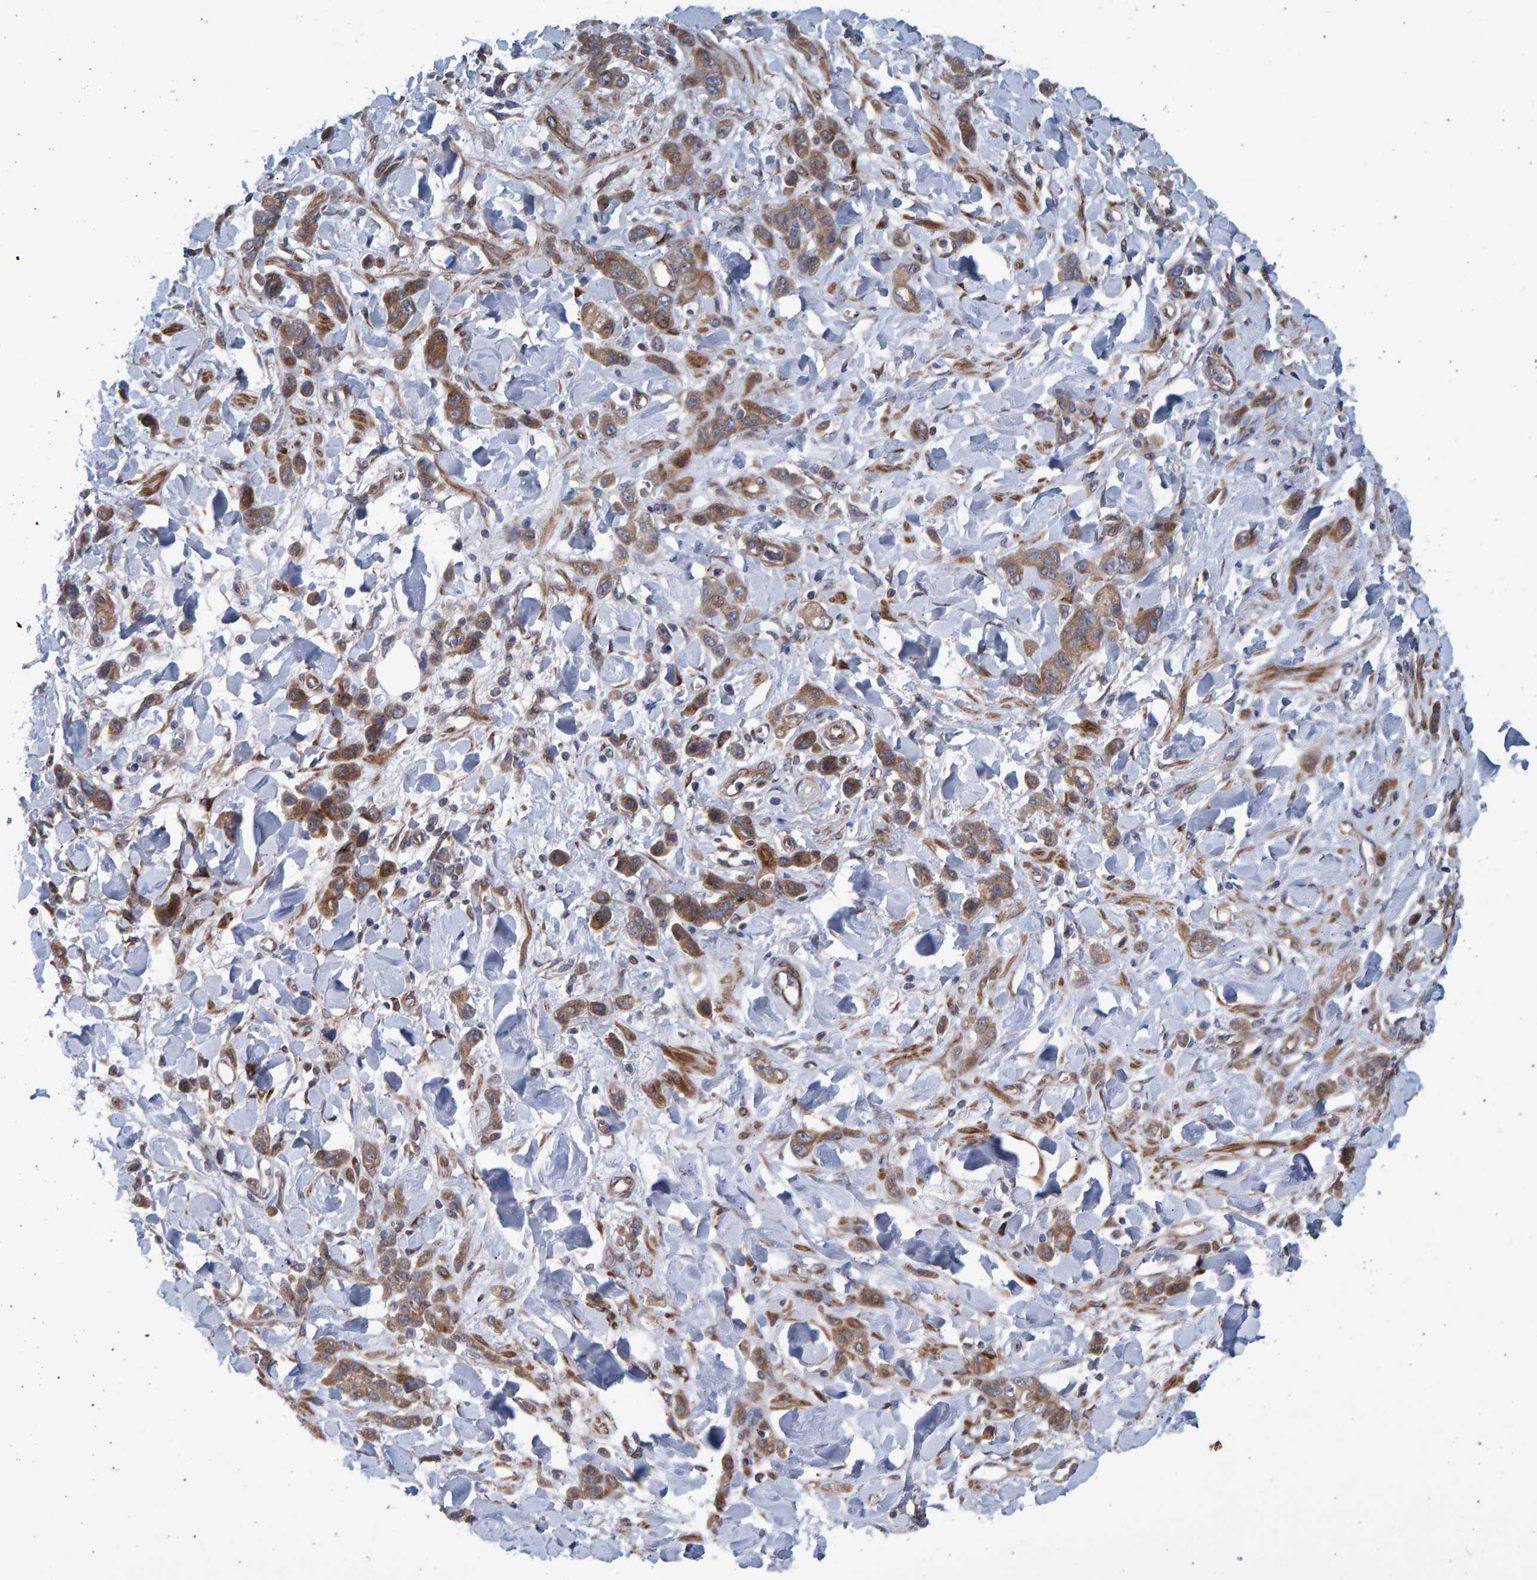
{"staining": {"intensity": "moderate", "quantity": ">75%", "location": "cytoplasmic/membranous"}, "tissue": "stomach cancer", "cell_type": "Tumor cells", "image_type": "cancer", "snomed": [{"axis": "morphology", "description": "Normal tissue, NOS"}, {"axis": "morphology", "description": "Adenocarcinoma, NOS"}, {"axis": "topography", "description": "Stomach"}], "caption": "Adenocarcinoma (stomach) stained with a protein marker shows moderate staining in tumor cells.", "gene": "LRBA", "patient": {"sex": "male", "age": 82}}